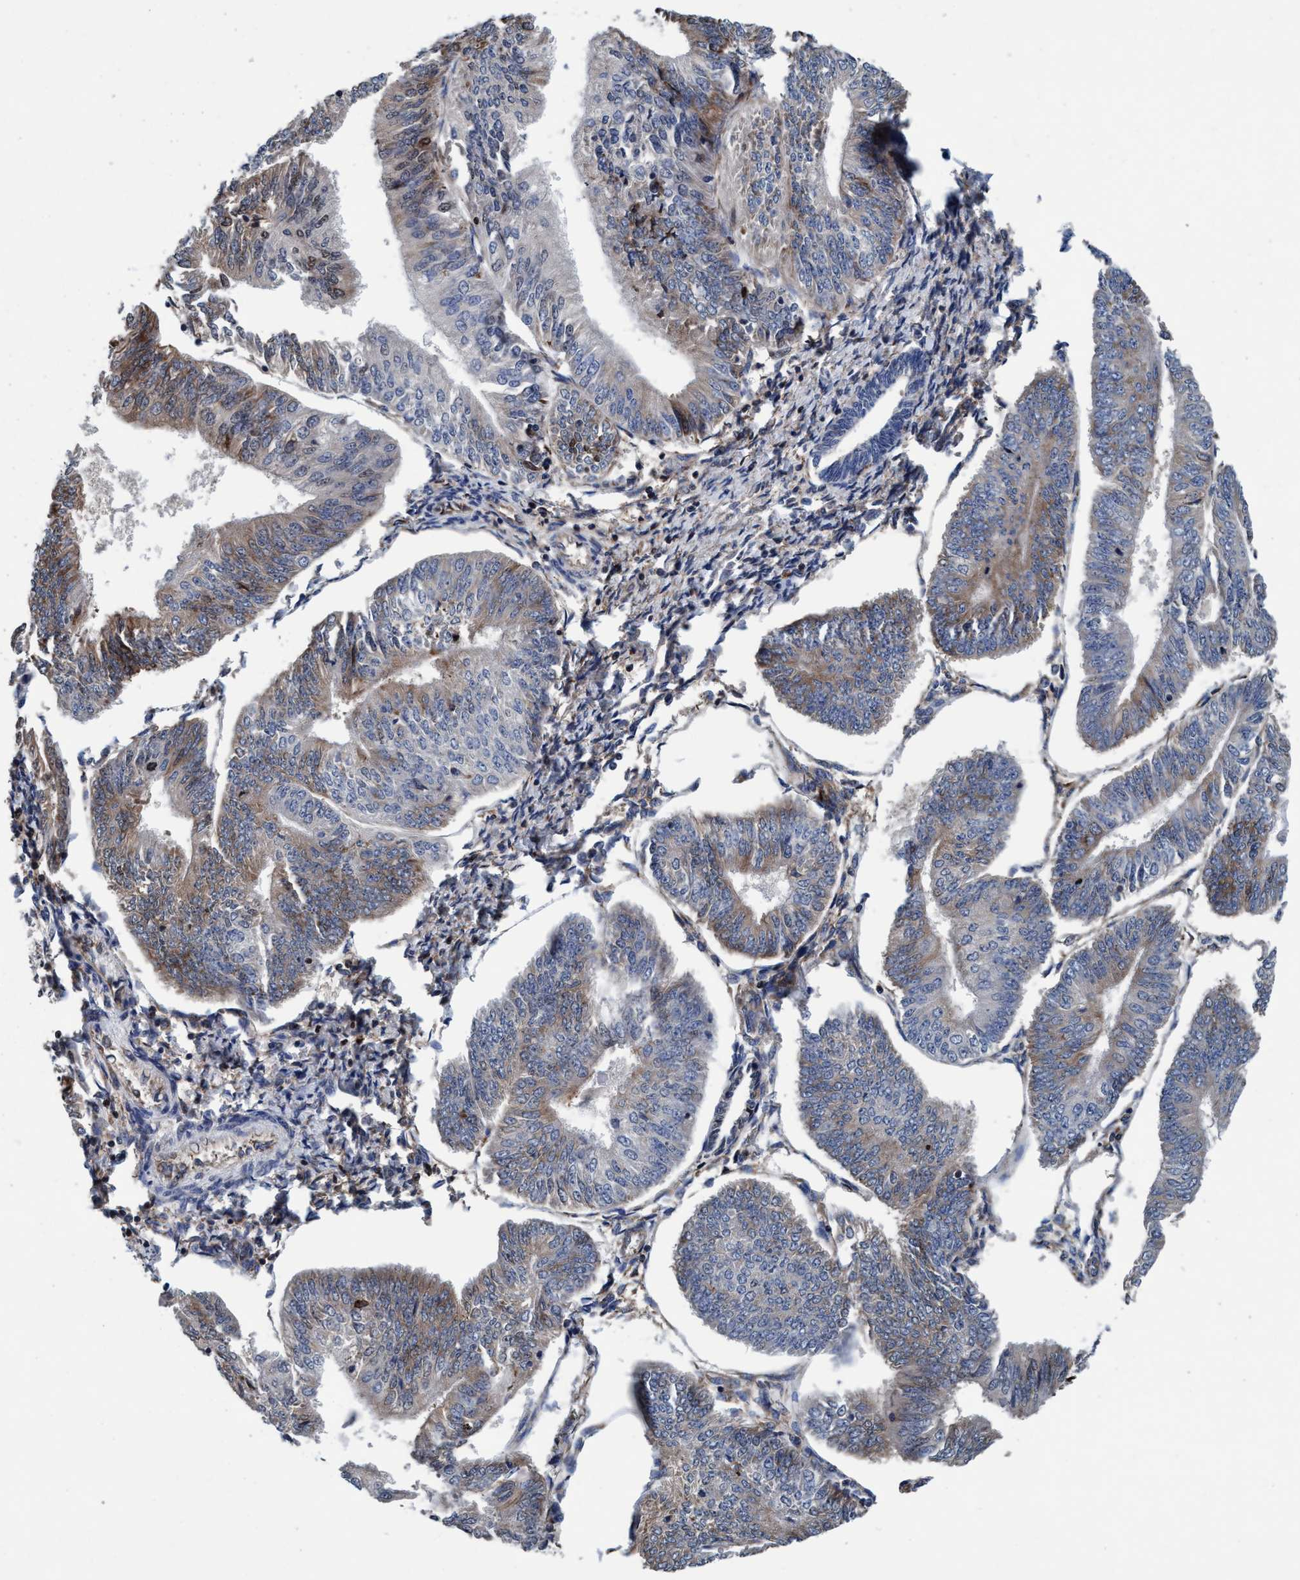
{"staining": {"intensity": "weak", "quantity": "25%-75%", "location": "cytoplasmic/membranous"}, "tissue": "endometrial cancer", "cell_type": "Tumor cells", "image_type": "cancer", "snomed": [{"axis": "morphology", "description": "Adenocarcinoma, NOS"}, {"axis": "topography", "description": "Endometrium"}], "caption": "IHC (DAB (3,3'-diaminobenzidine)) staining of human endometrial cancer displays weak cytoplasmic/membranous protein staining in about 25%-75% of tumor cells. Using DAB (3,3'-diaminobenzidine) (brown) and hematoxylin (blue) stains, captured at high magnification using brightfield microscopy.", "gene": "ENDOG", "patient": {"sex": "female", "age": 58}}